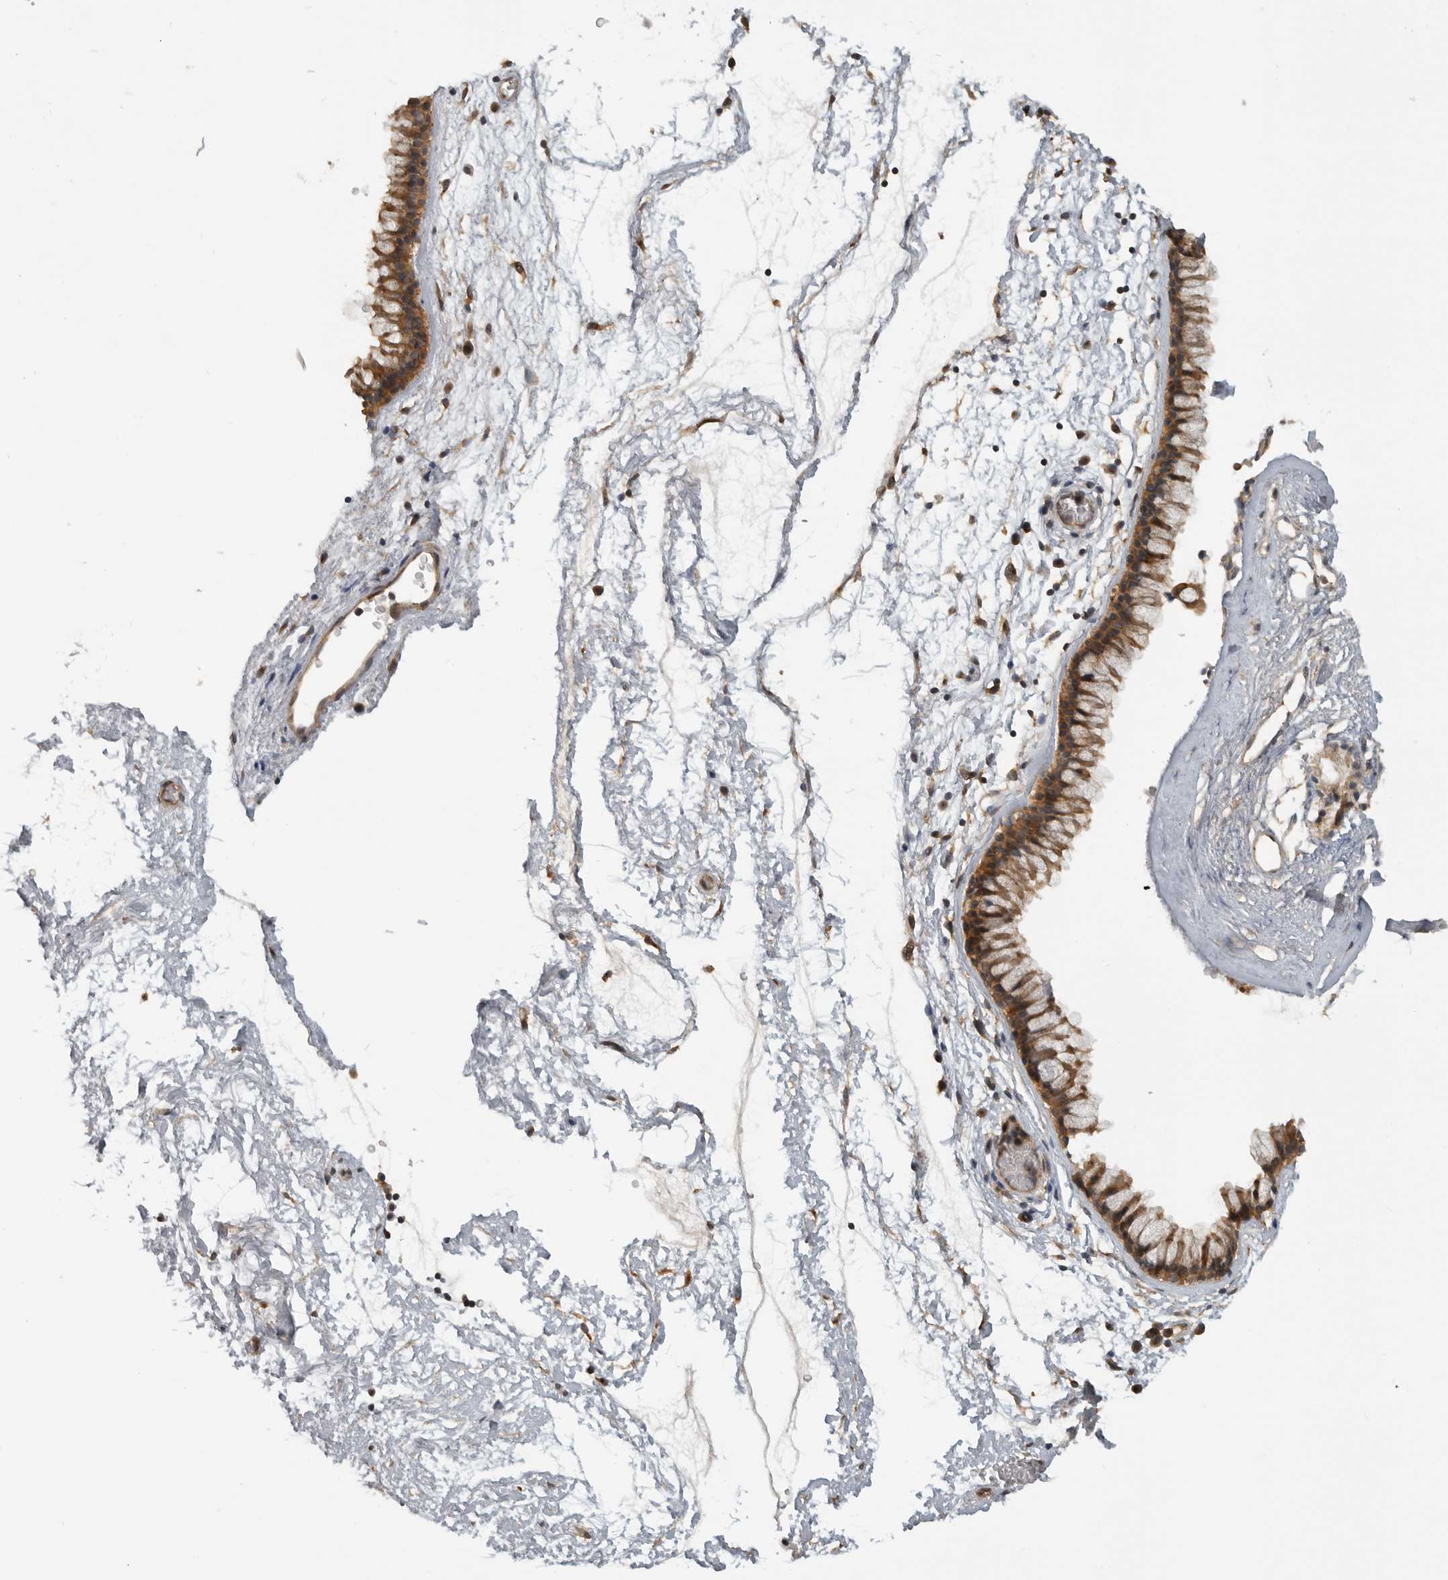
{"staining": {"intensity": "strong", "quantity": ">75%", "location": "cytoplasmic/membranous"}, "tissue": "nasopharynx", "cell_type": "Respiratory epithelial cells", "image_type": "normal", "snomed": [{"axis": "morphology", "description": "Normal tissue, NOS"}, {"axis": "morphology", "description": "Inflammation, NOS"}, {"axis": "topography", "description": "Nasopharynx"}], "caption": "DAB (3,3'-diaminobenzidine) immunohistochemical staining of benign nasopharynx reveals strong cytoplasmic/membranous protein staining in approximately >75% of respiratory epithelial cells.", "gene": "CUEDC1", "patient": {"sex": "male", "age": 48}}